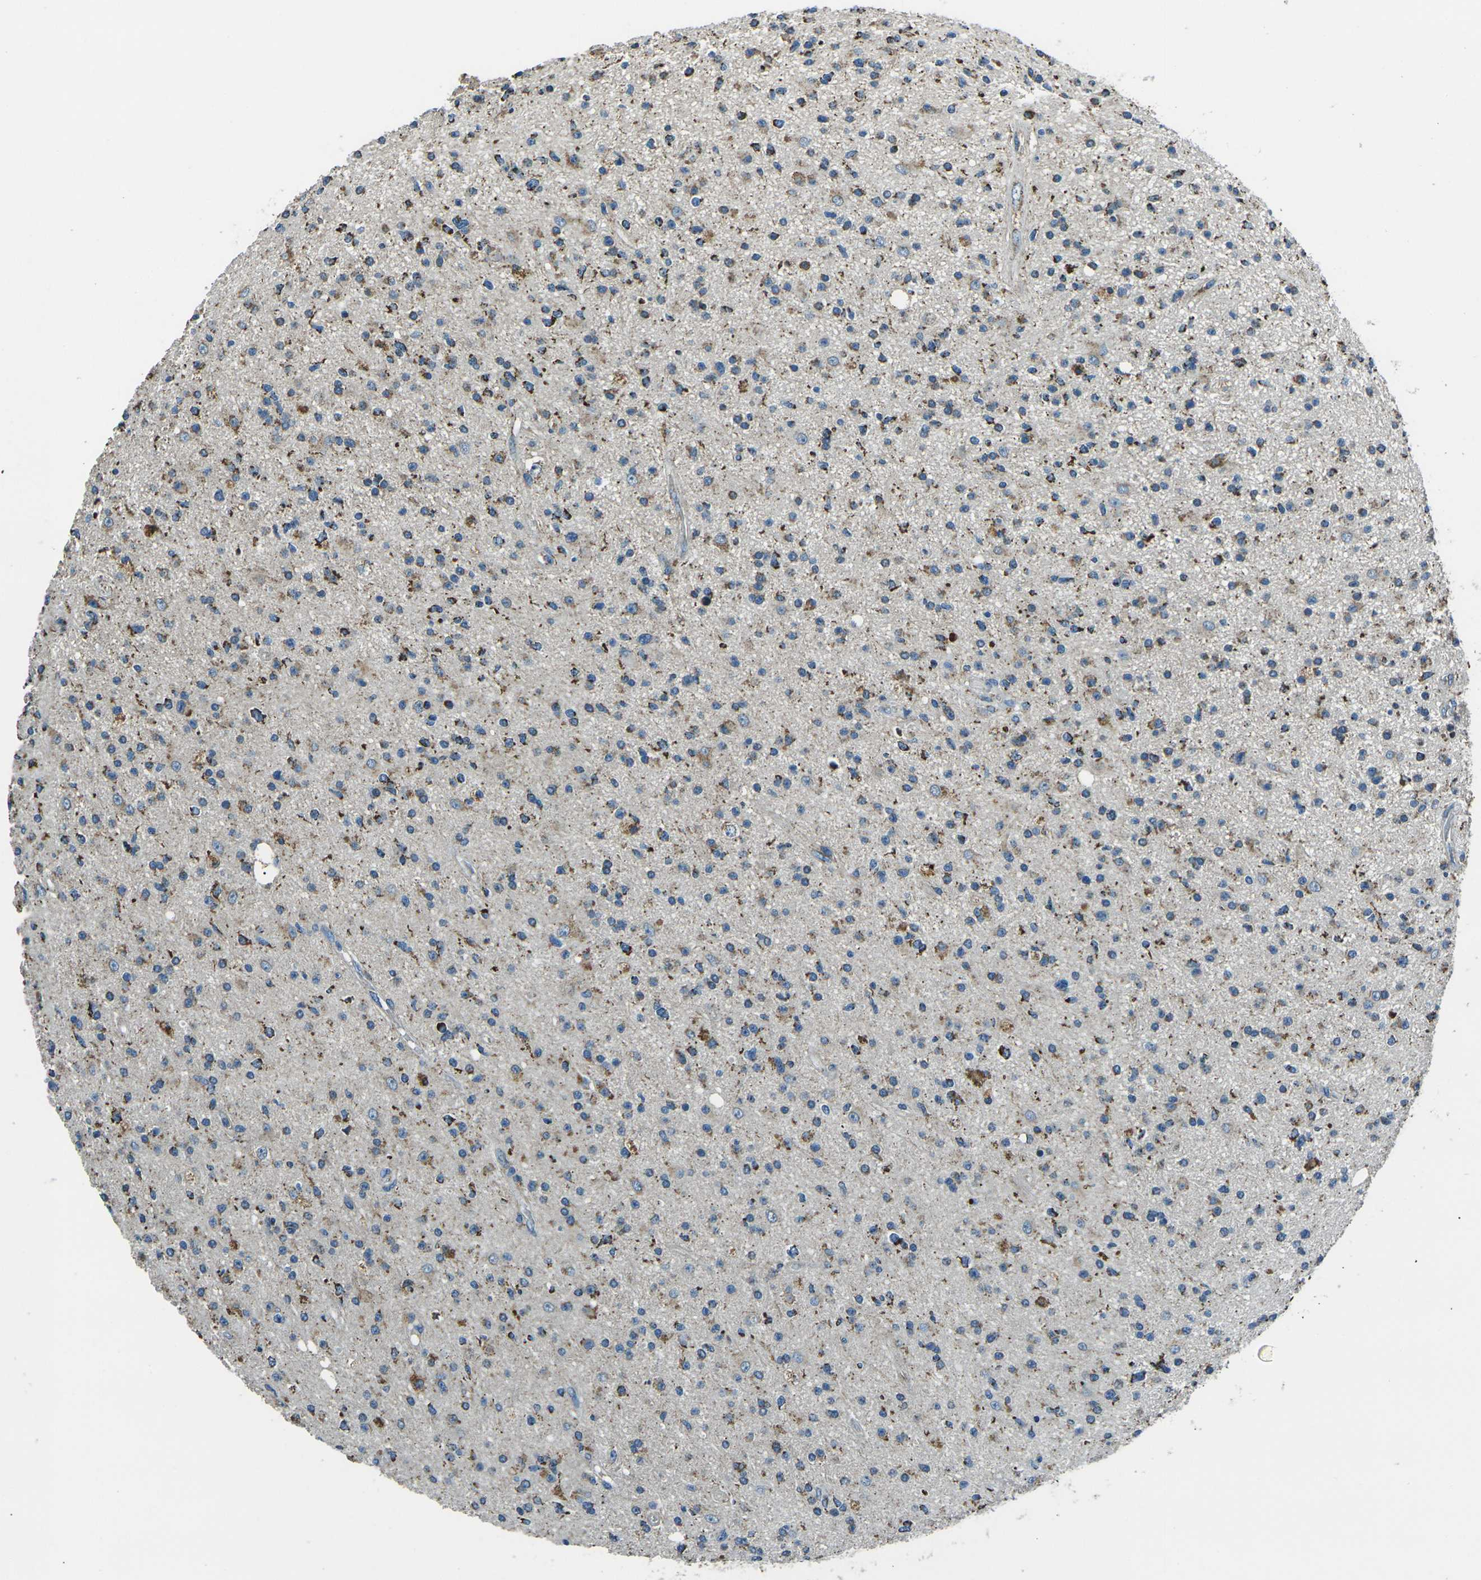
{"staining": {"intensity": "strong", "quantity": "25%-75%", "location": "cytoplasmic/membranous"}, "tissue": "glioma", "cell_type": "Tumor cells", "image_type": "cancer", "snomed": [{"axis": "morphology", "description": "Glioma, malignant, High grade"}, {"axis": "topography", "description": "Brain"}], "caption": "Tumor cells reveal strong cytoplasmic/membranous expression in approximately 25%-75% of cells in glioma.", "gene": "IRF3", "patient": {"sex": "male", "age": 33}}